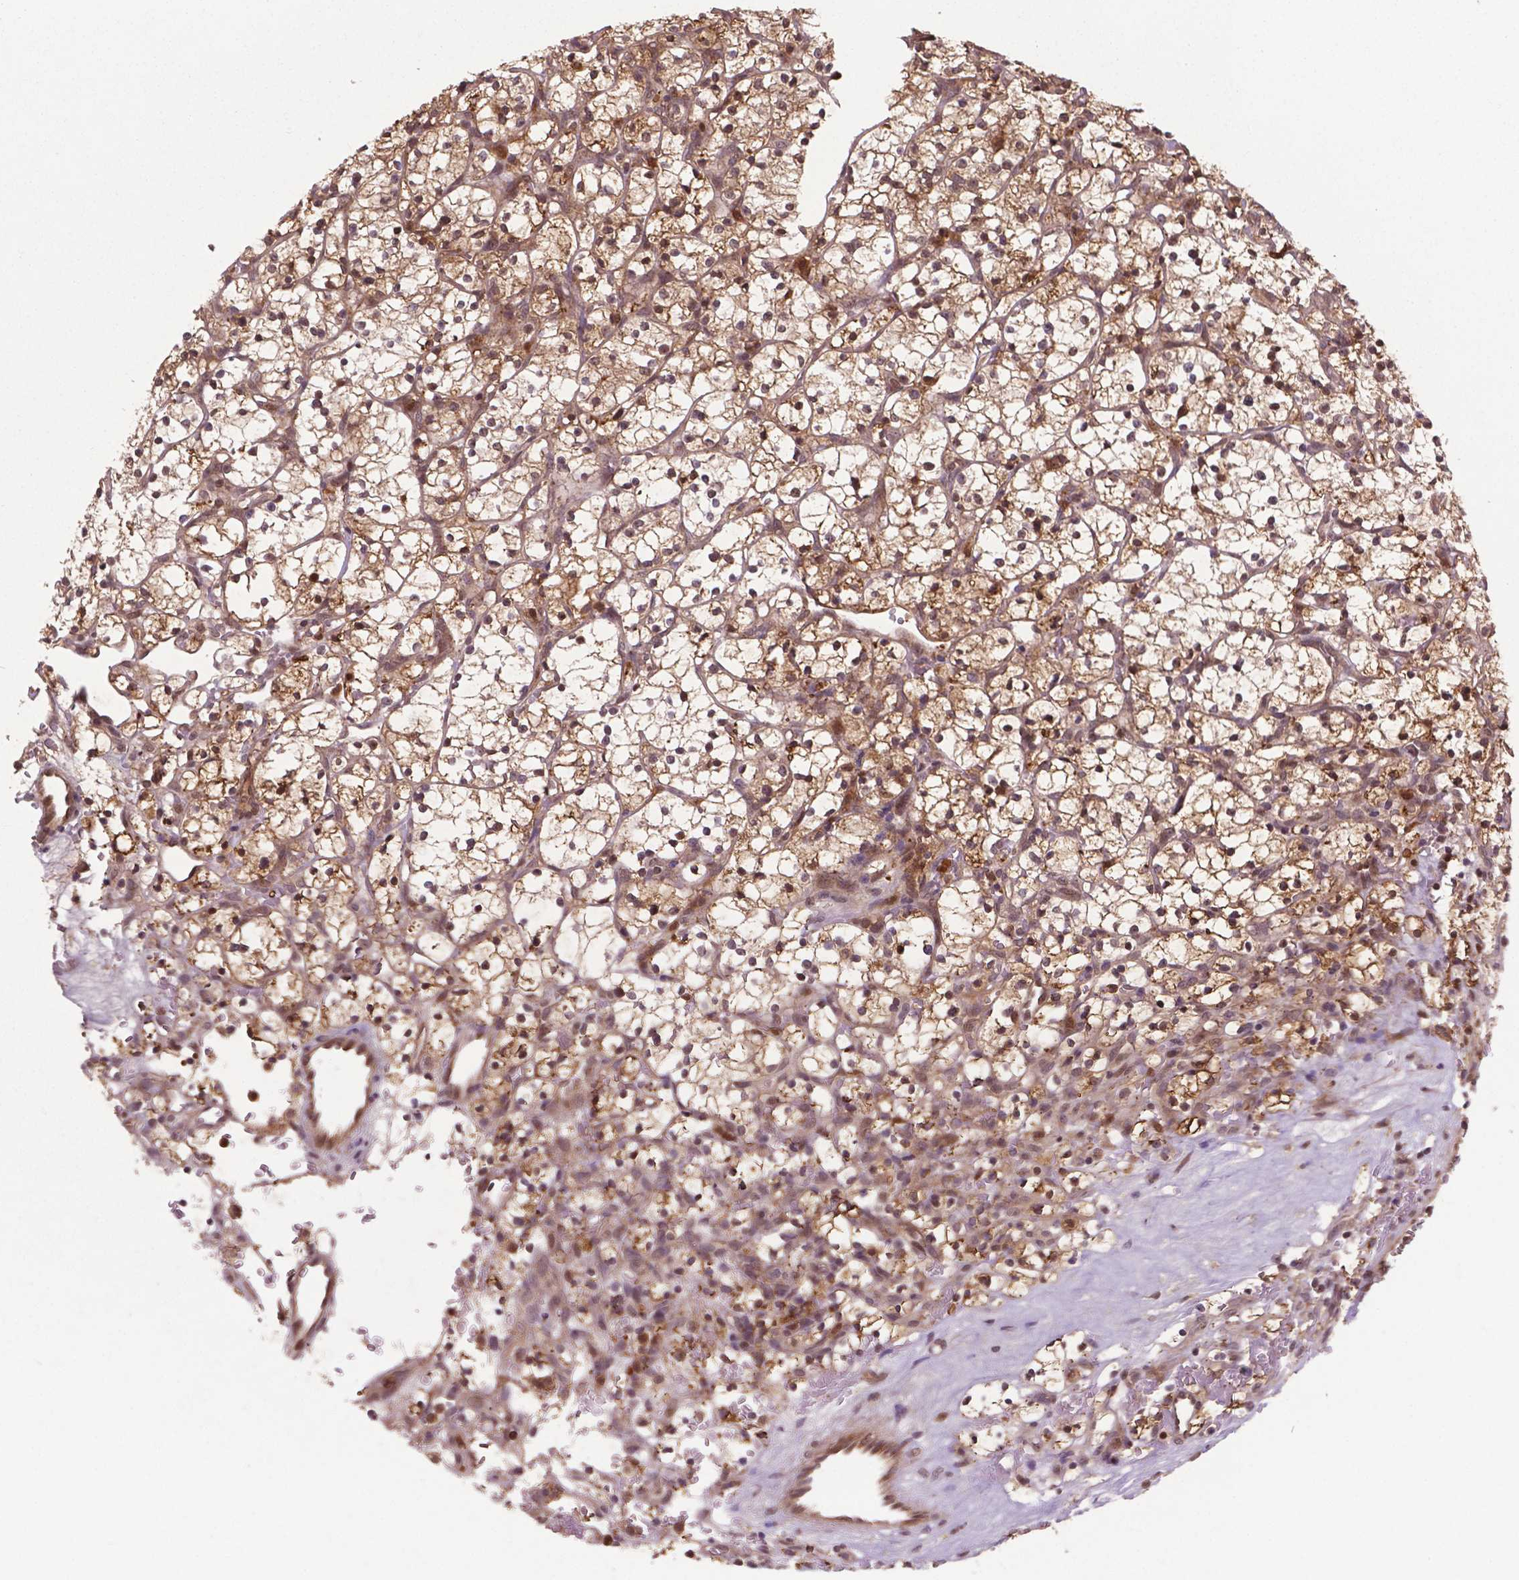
{"staining": {"intensity": "moderate", "quantity": ">75%", "location": "cytoplasmic/membranous,nuclear"}, "tissue": "renal cancer", "cell_type": "Tumor cells", "image_type": "cancer", "snomed": [{"axis": "morphology", "description": "Adenocarcinoma, NOS"}, {"axis": "topography", "description": "Kidney"}], "caption": "Protein expression analysis of renal cancer reveals moderate cytoplasmic/membranous and nuclear positivity in about >75% of tumor cells. (brown staining indicates protein expression, while blue staining denotes nuclei).", "gene": "PLIN3", "patient": {"sex": "female", "age": 64}}